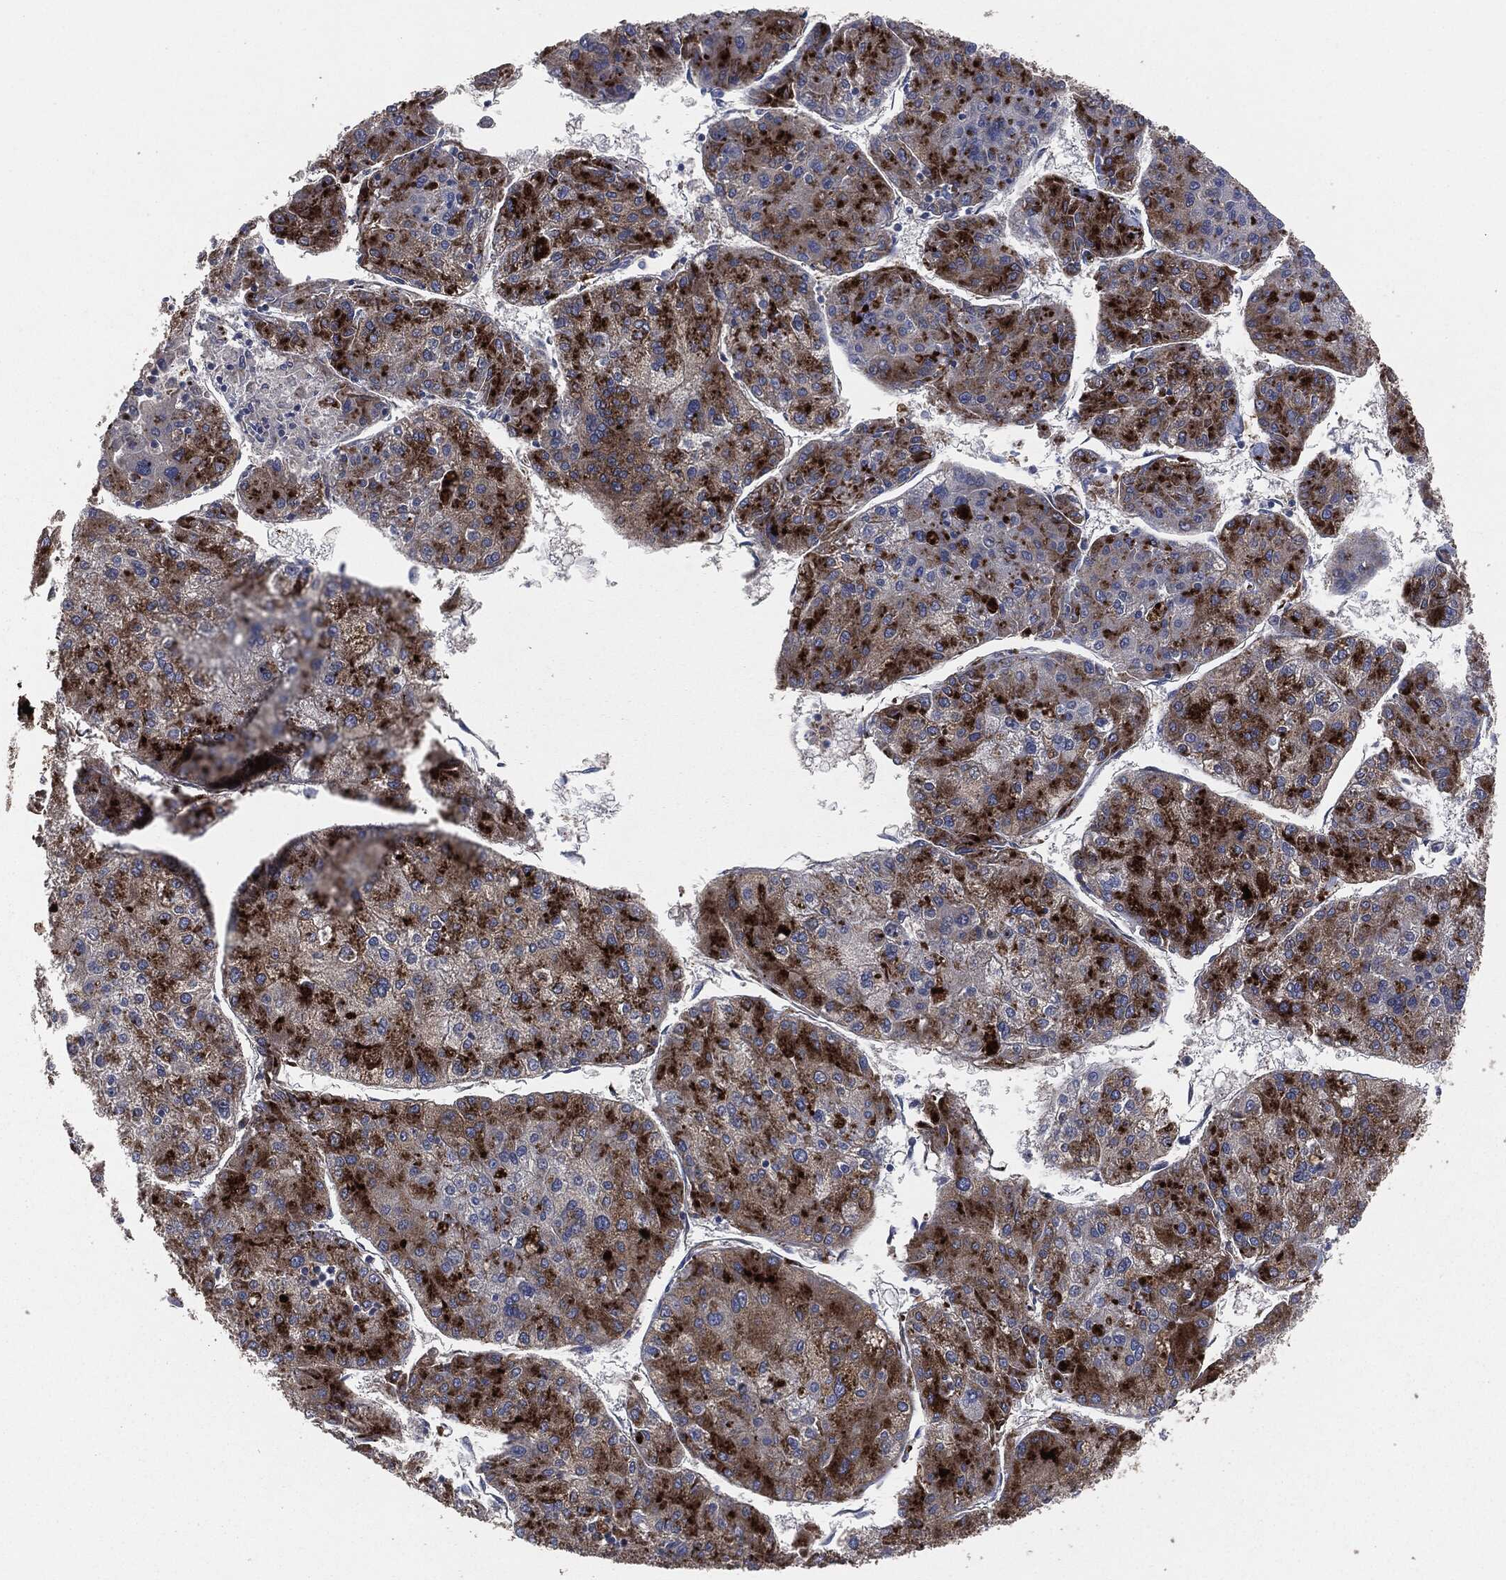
{"staining": {"intensity": "strong", "quantity": "25%-75%", "location": "cytoplasmic/membranous"}, "tissue": "liver cancer", "cell_type": "Tumor cells", "image_type": "cancer", "snomed": [{"axis": "morphology", "description": "Carcinoma, Hepatocellular, NOS"}, {"axis": "topography", "description": "Liver"}], "caption": "A micrograph of liver cancer (hepatocellular carcinoma) stained for a protein reveals strong cytoplasmic/membranous brown staining in tumor cells.", "gene": "APOB", "patient": {"sex": "male", "age": 43}}